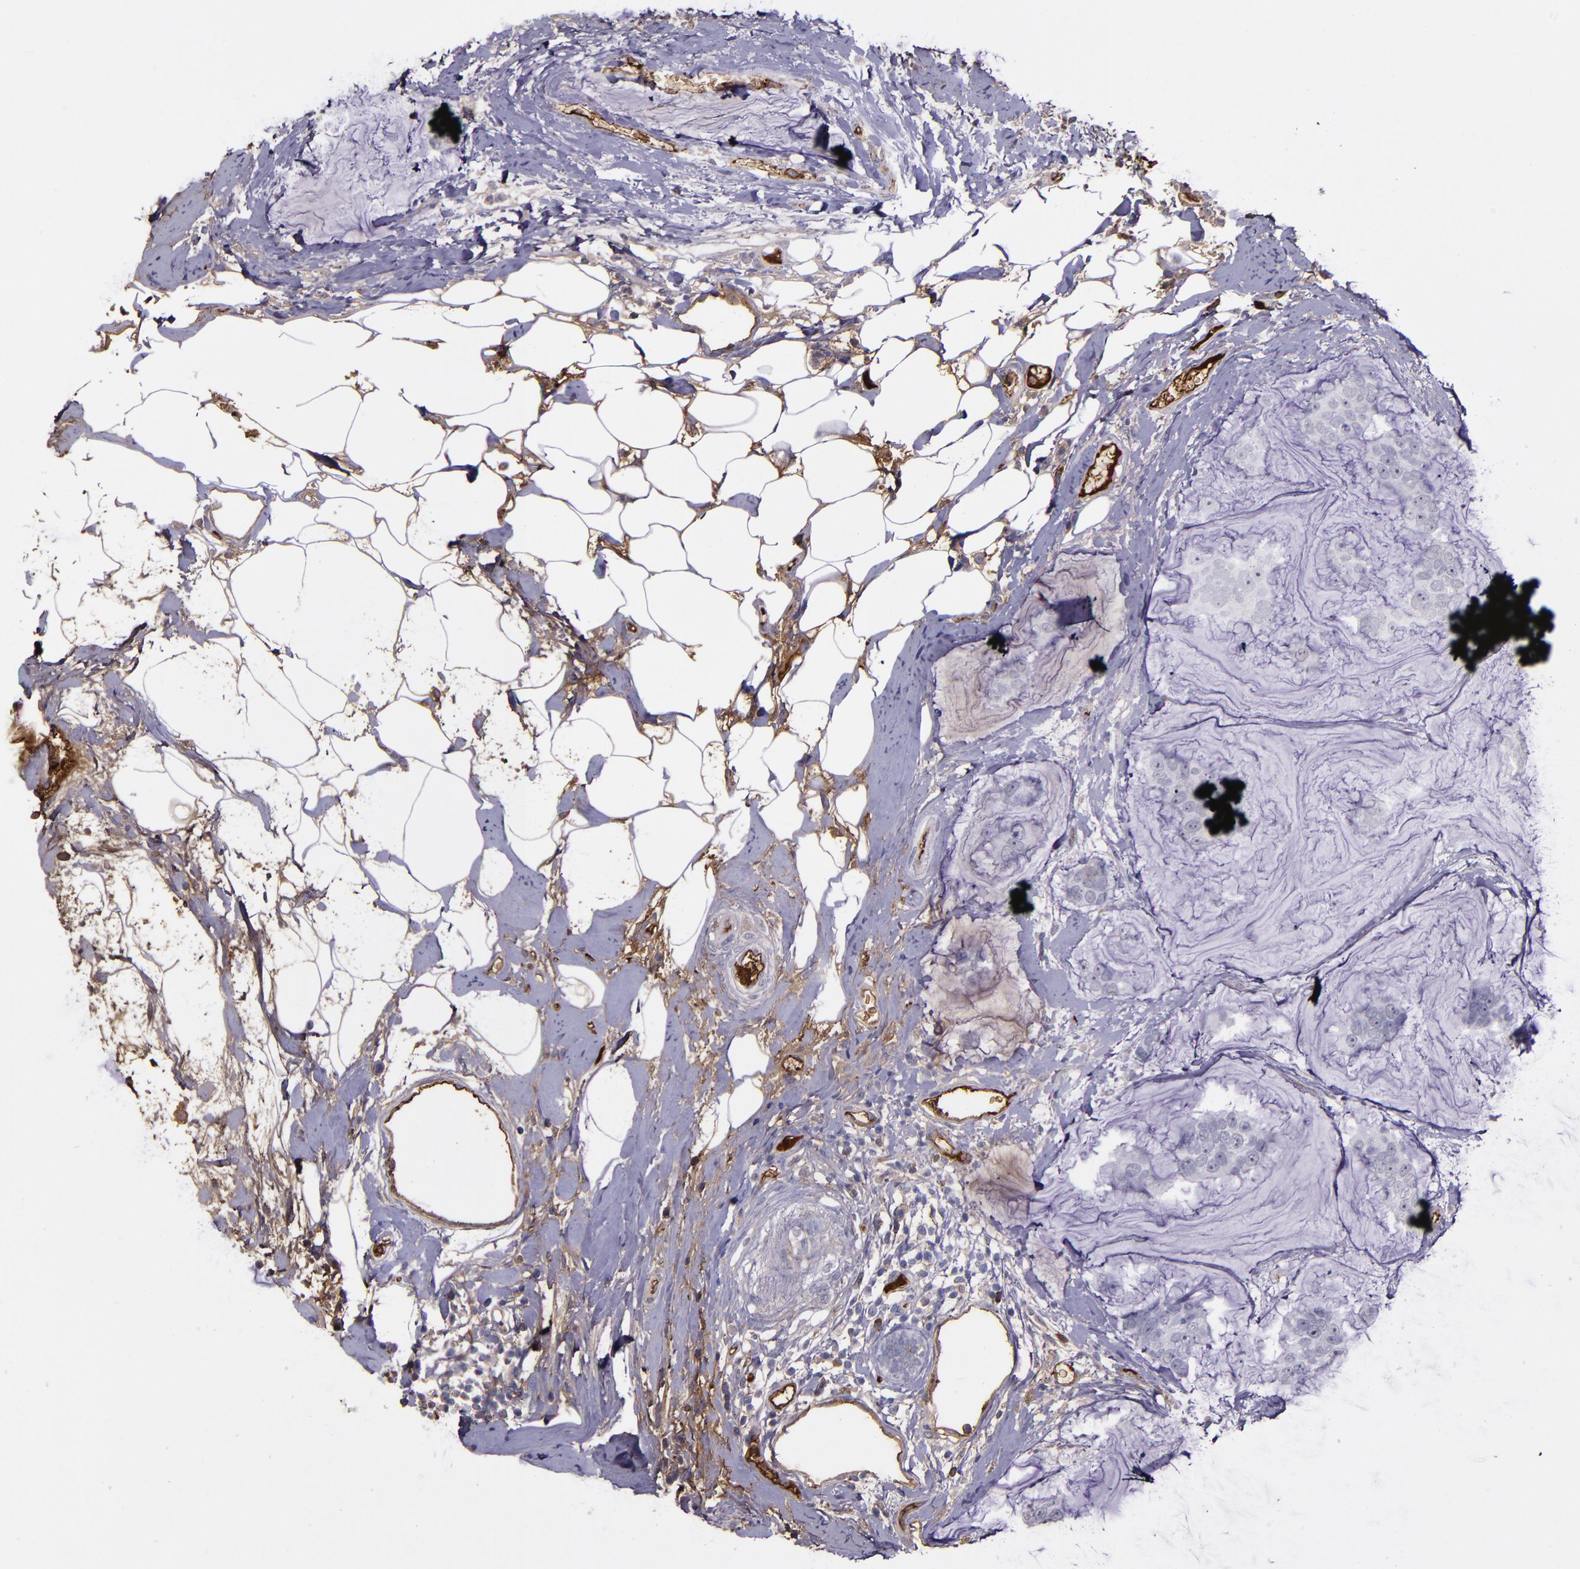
{"staining": {"intensity": "negative", "quantity": "none", "location": "none"}, "tissue": "breast cancer", "cell_type": "Tumor cells", "image_type": "cancer", "snomed": [{"axis": "morphology", "description": "Normal tissue, NOS"}, {"axis": "morphology", "description": "Duct carcinoma"}, {"axis": "topography", "description": "Breast"}], "caption": "The histopathology image shows no staining of tumor cells in infiltrating ductal carcinoma (breast). (DAB immunohistochemistry, high magnification).", "gene": "A2M", "patient": {"sex": "female", "age": 50}}